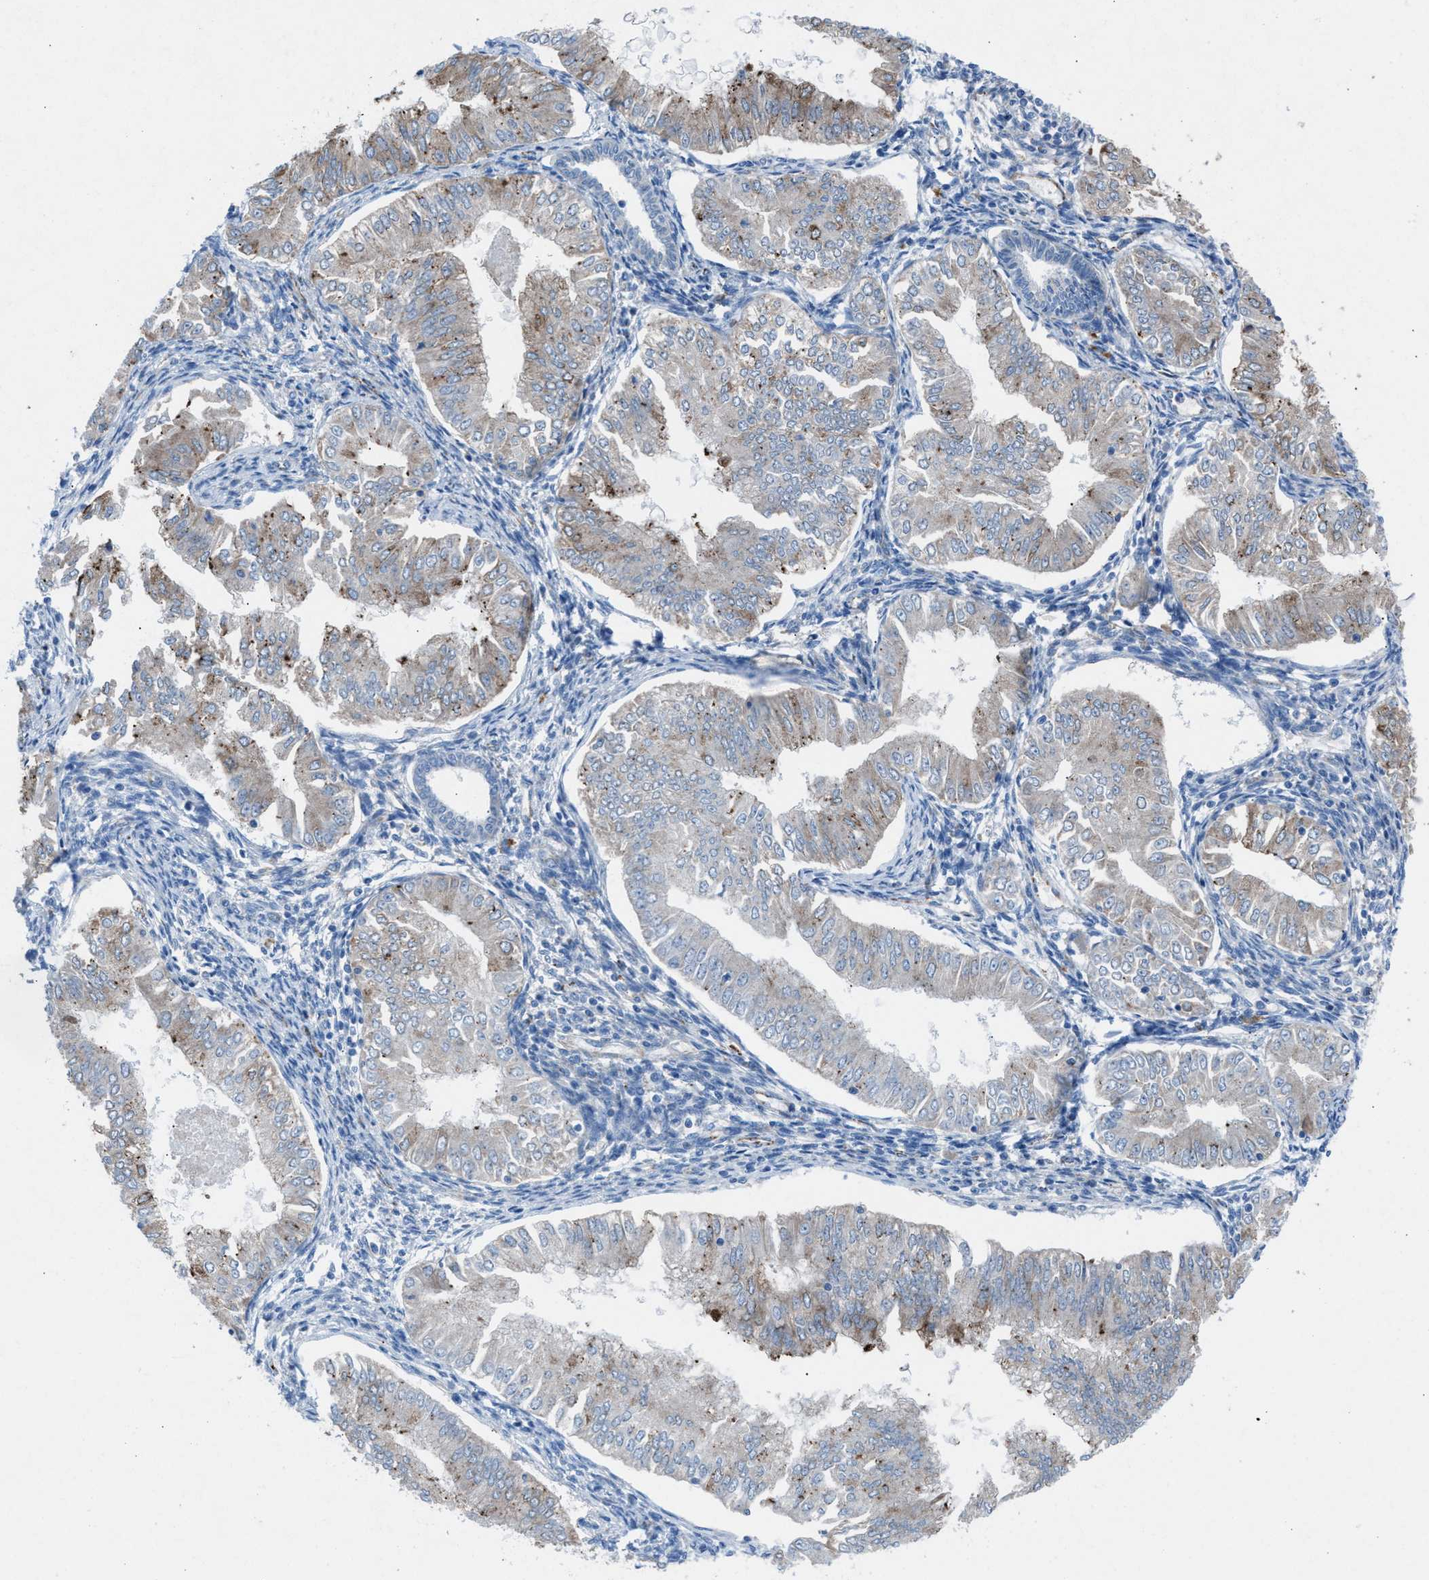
{"staining": {"intensity": "moderate", "quantity": "25%-75%", "location": "cytoplasmic/membranous"}, "tissue": "endometrial cancer", "cell_type": "Tumor cells", "image_type": "cancer", "snomed": [{"axis": "morphology", "description": "Normal tissue, NOS"}, {"axis": "morphology", "description": "Adenocarcinoma, NOS"}, {"axis": "topography", "description": "Endometrium"}], "caption": "An image showing moderate cytoplasmic/membranous expression in approximately 25%-75% of tumor cells in endometrial cancer, as visualized by brown immunohistochemical staining.", "gene": "CD1B", "patient": {"sex": "female", "age": 53}}